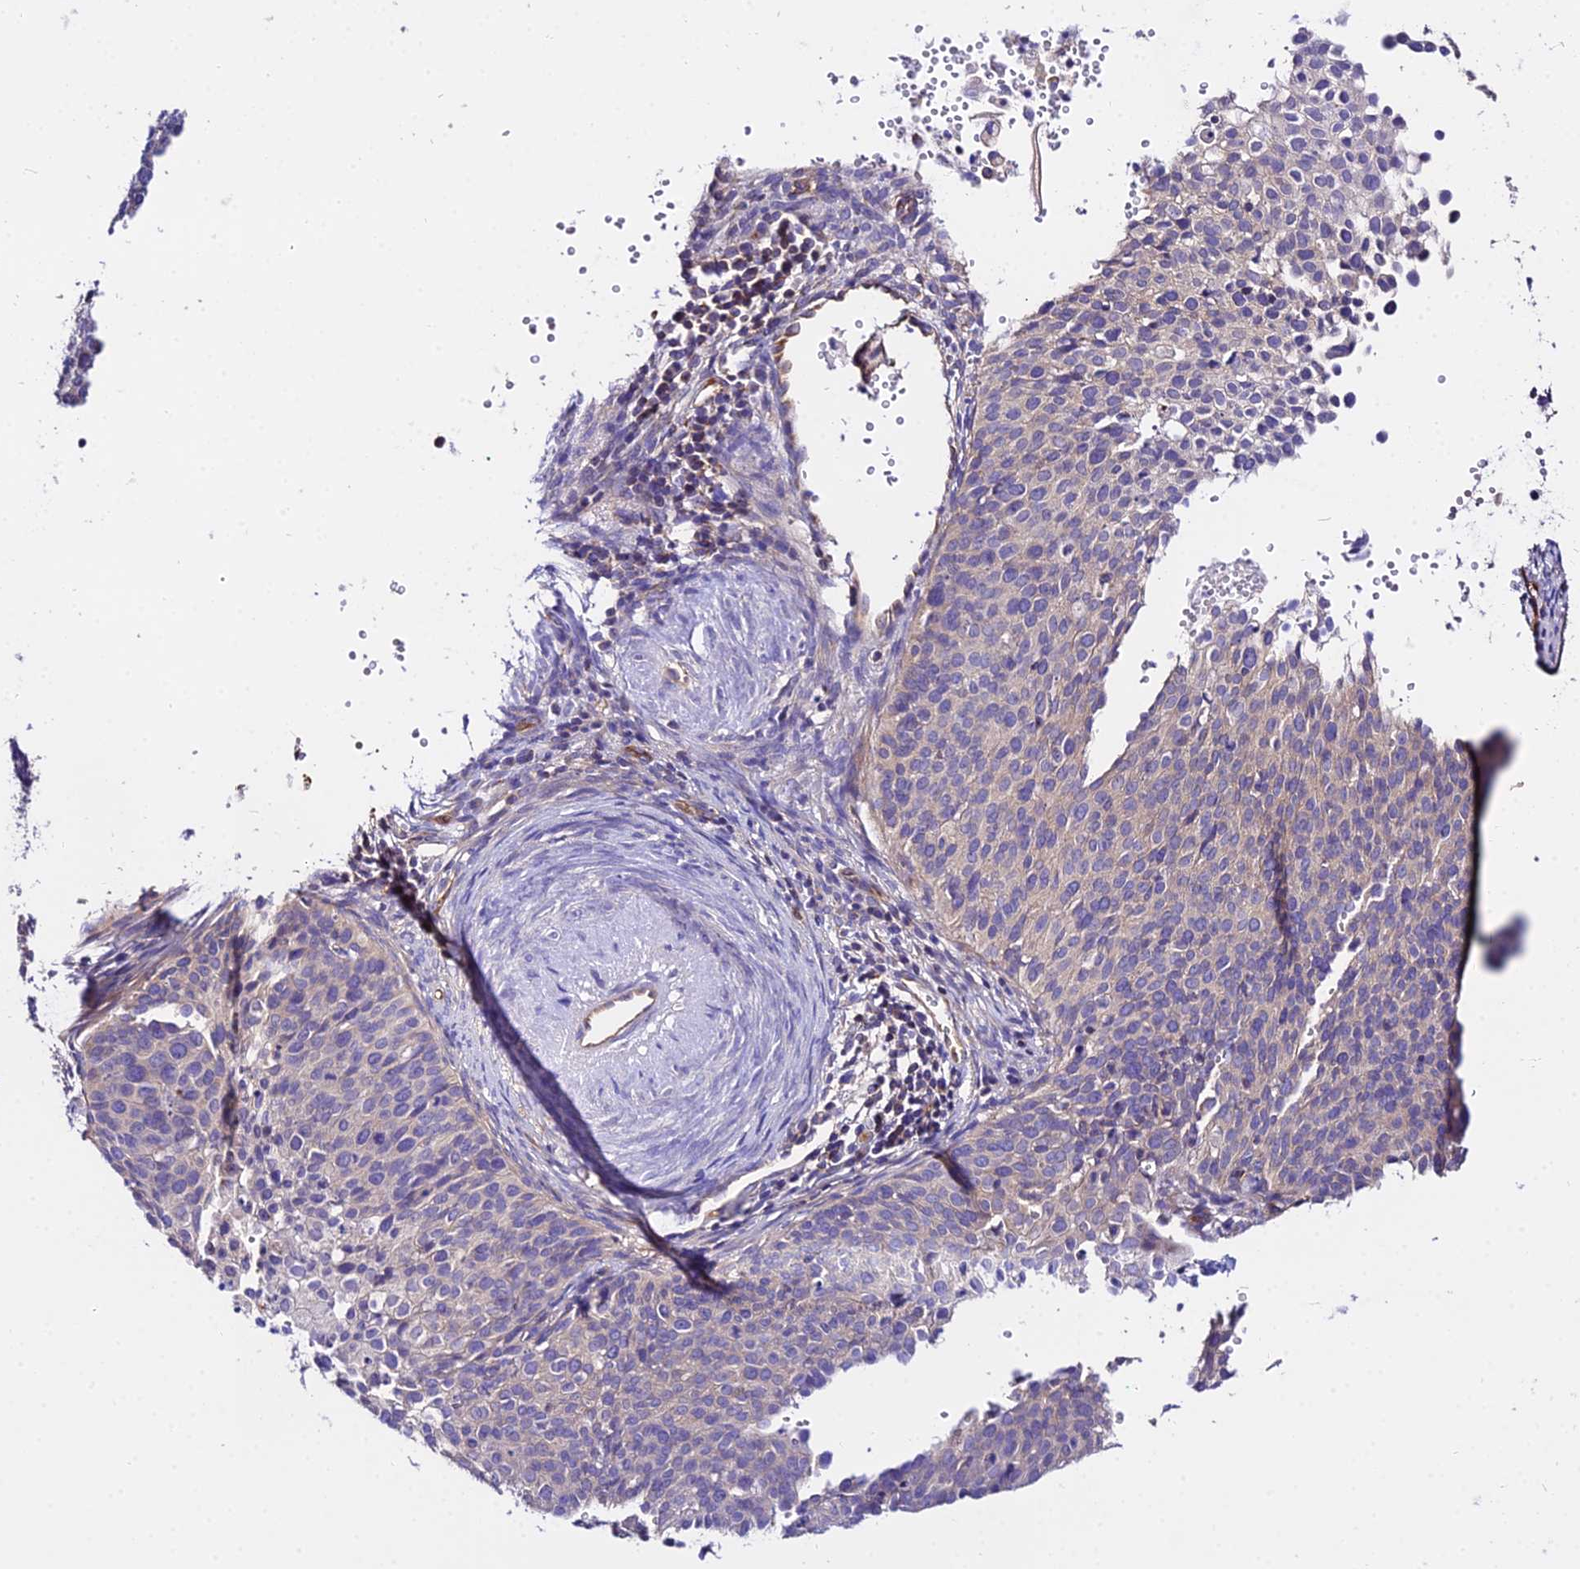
{"staining": {"intensity": "weak", "quantity": "<25%", "location": "cytoplasmic/membranous"}, "tissue": "cervical cancer", "cell_type": "Tumor cells", "image_type": "cancer", "snomed": [{"axis": "morphology", "description": "Squamous cell carcinoma, NOS"}, {"axis": "topography", "description": "Cervix"}], "caption": "Tumor cells show no significant expression in cervical squamous cell carcinoma. (DAB immunohistochemistry (IHC) with hematoxylin counter stain).", "gene": "DAW1", "patient": {"sex": "female", "age": 44}}